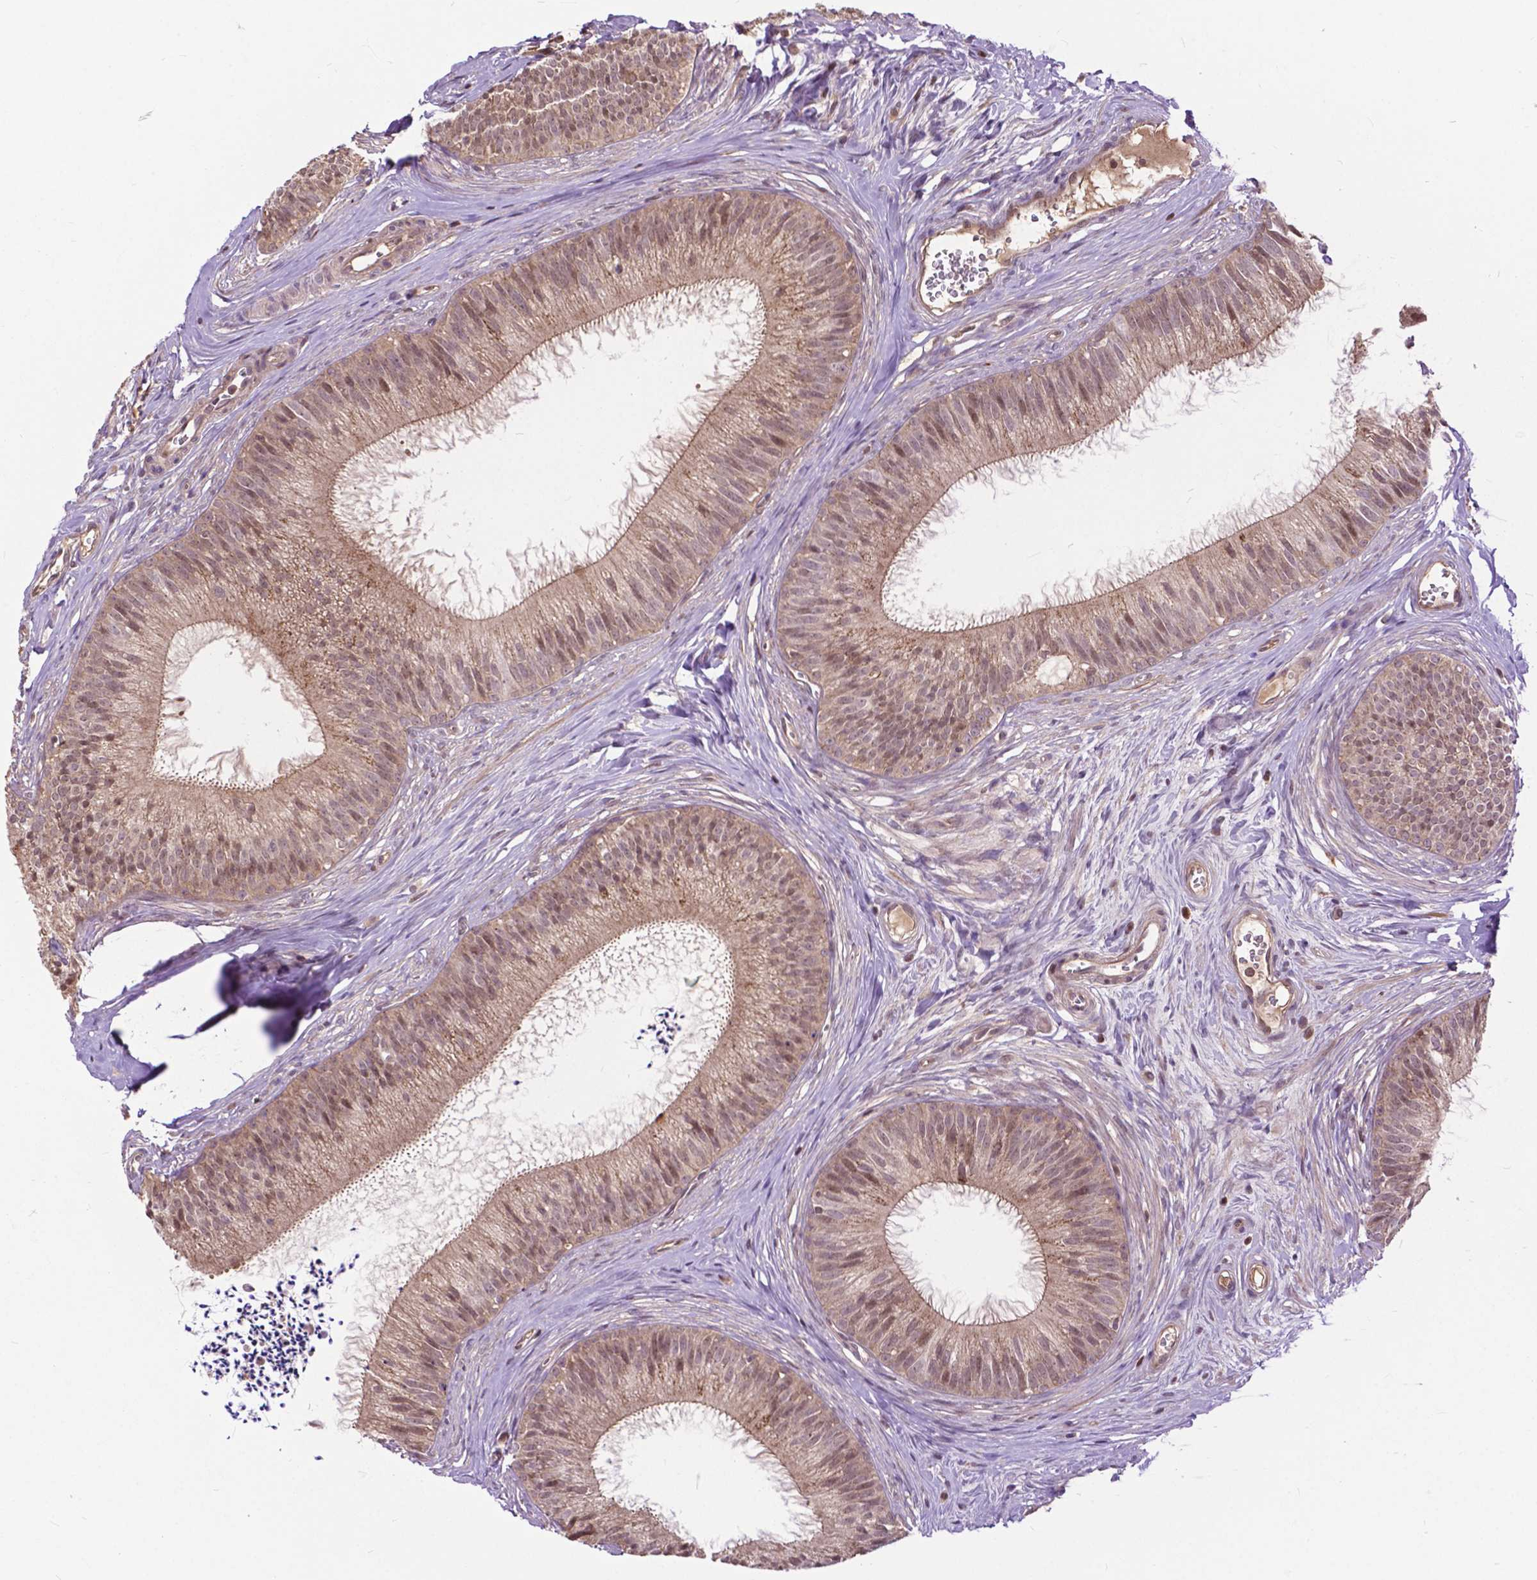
{"staining": {"intensity": "moderate", "quantity": ">75%", "location": "cytoplasmic/membranous"}, "tissue": "epididymis", "cell_type": "Glandular cells", "image_type": "normal", "snomed": [{"axis": "morphology", "description": "Normal tissue, NOS"}, {"axis": "topography", "description": "Epididymis"}], "caption": "Immunohistochemistry micrograph of unremarkable epididymis: human epididymis stained using immunohistochemistry (IHC) reveals medium levels of moderate protein expression localized specifically in the cytoplasmic/membranous of glandular cells, appearing as a cytoplasmic/membranous brown color.", "gene": "CHMP4A", "patient": {"sex": "male", "age": 24}}